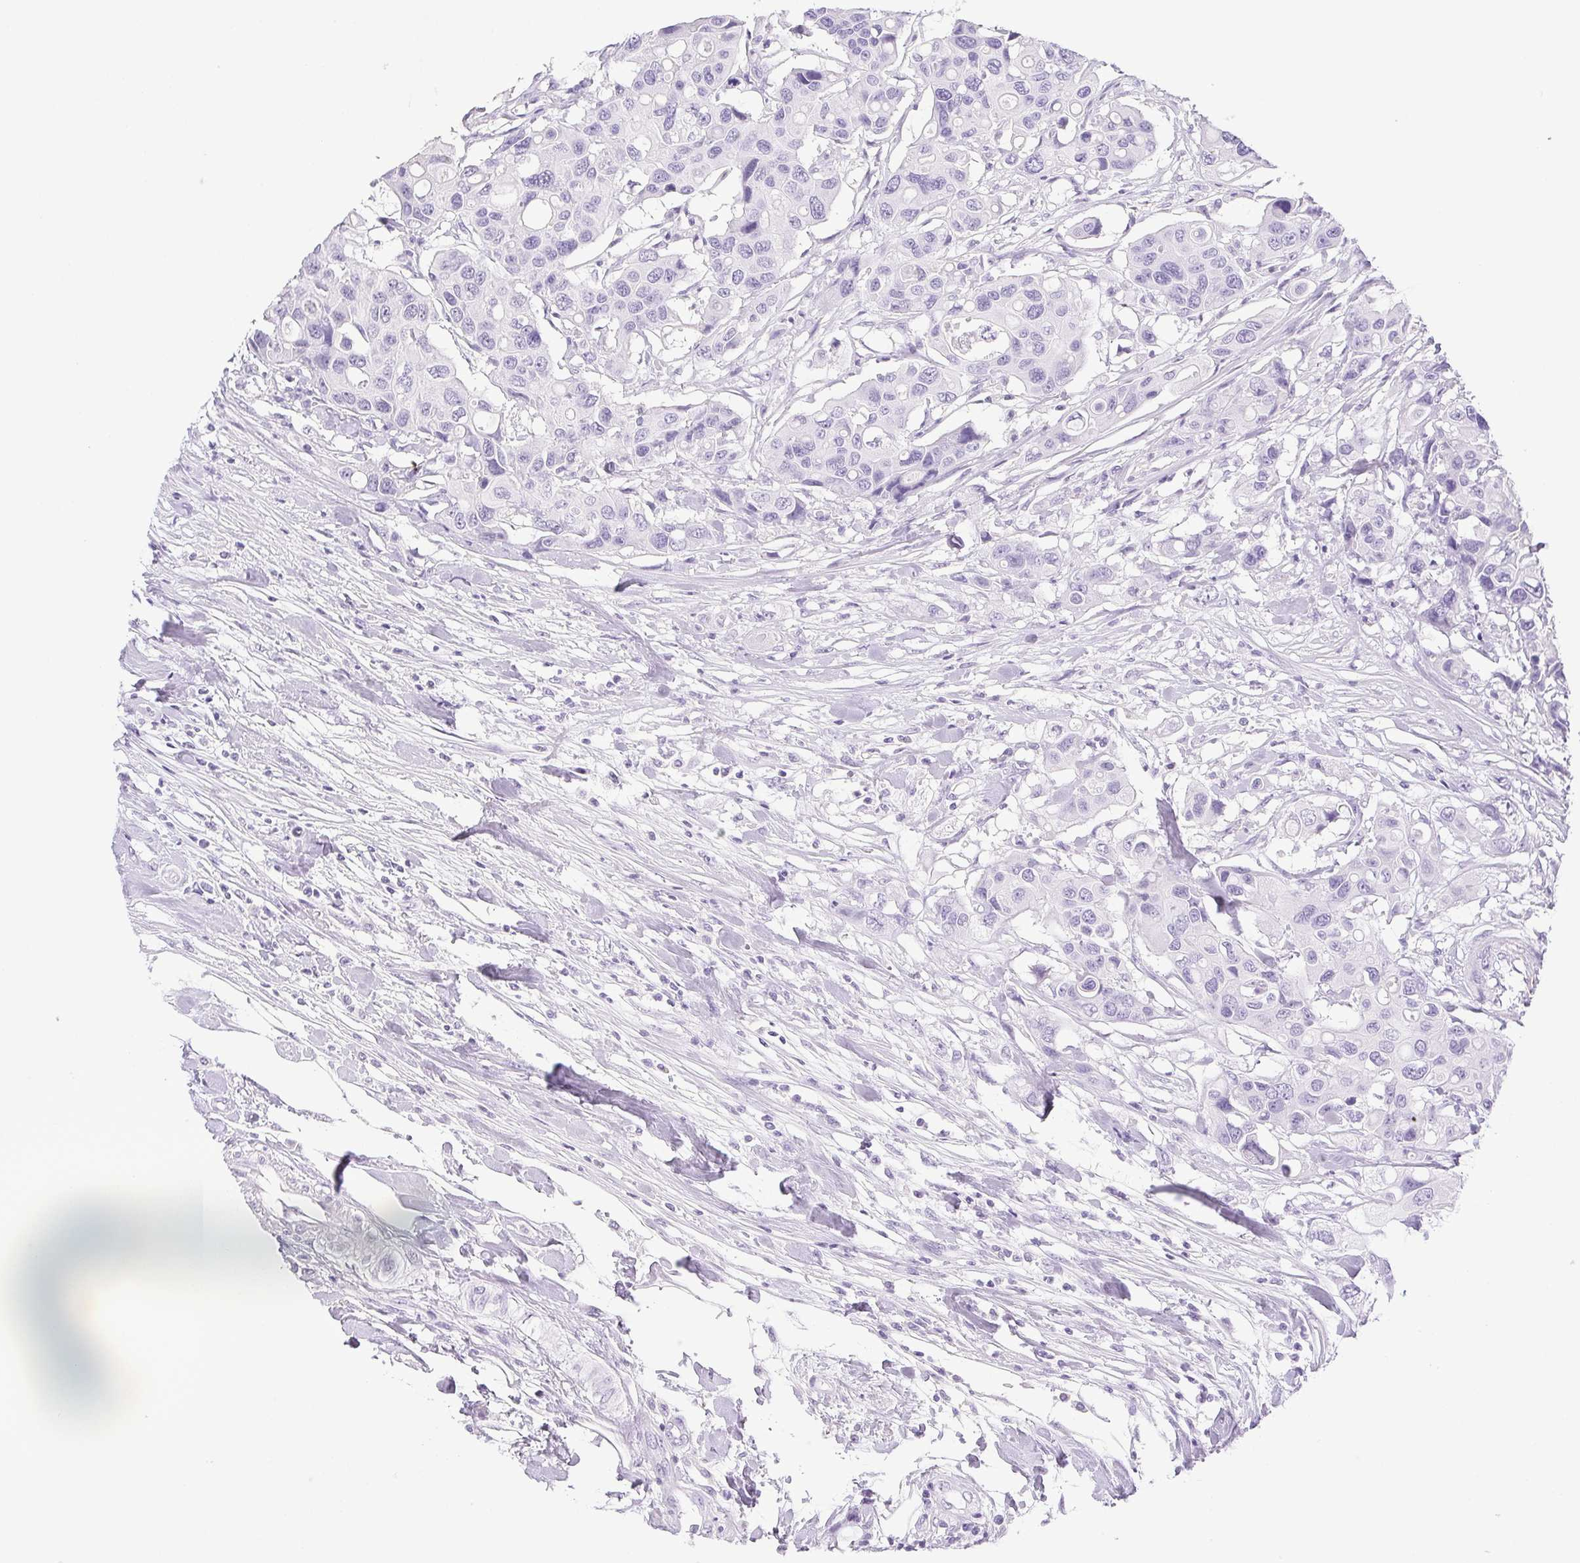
{"staining": {"intensity": "negative", "quantity": "none", "location": "none"}, "tissue": "colorectal cancer", "cell_type": "Tumor cells", "image_type": "cancer", "snomed": [{"axis": "morphology", "description": "Adenocarcinoma, NOS"}, {"axis": "topography", "description": "Colon"}], "caption": "Human adenocarcinoma (colorectal) stained for a protein using immunohistochemistry (IHC) shows no staining in tumor cells.", "gene": "HLA-G", "patient": {"sex": "male", "age": 77}}